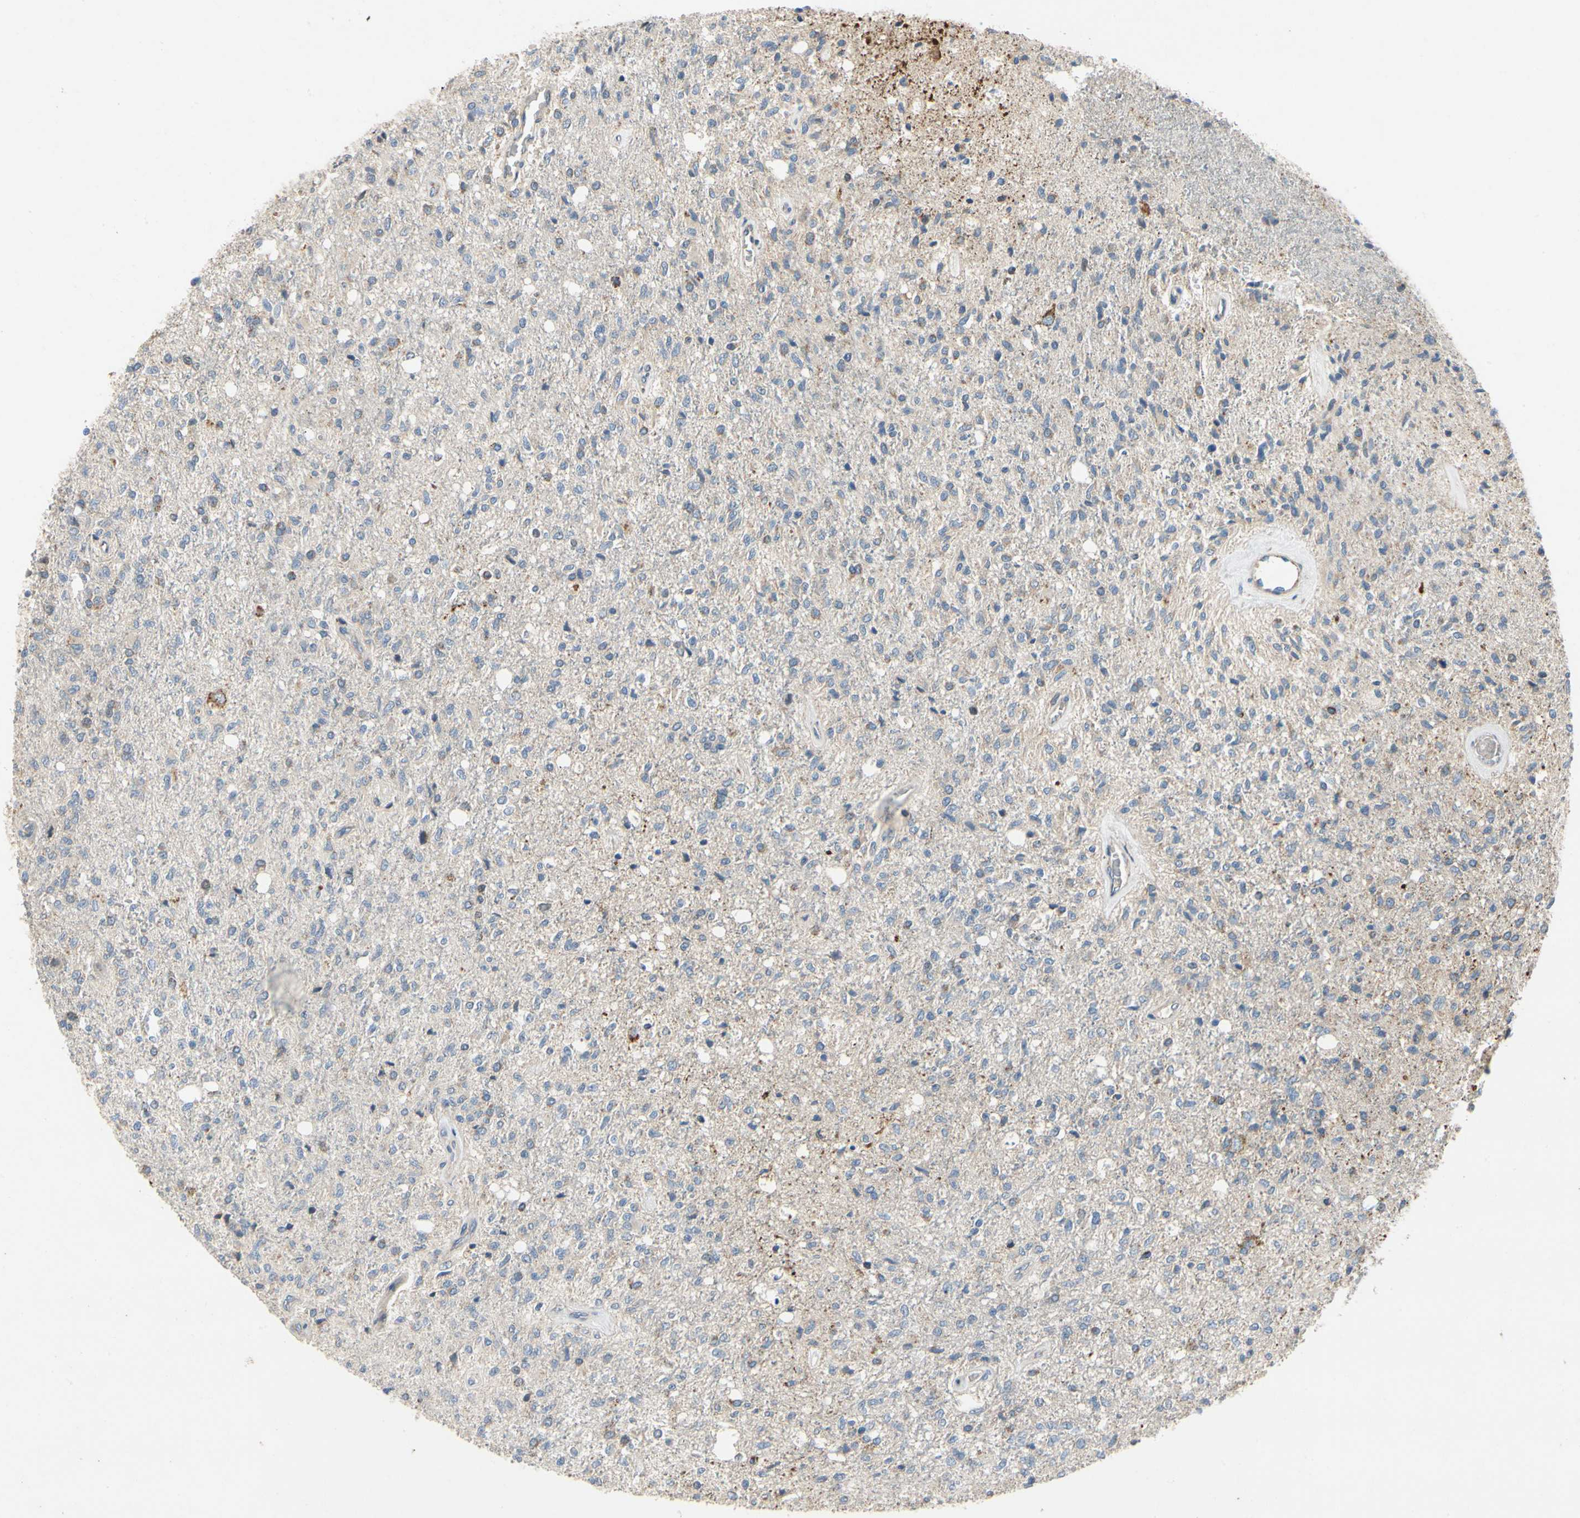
{"staining": {"intensity": "negative", "quantity": "none", "location": "none"}, "tissue": "glioma", "cell_type": "Tumor cells", "image_type": "cancer", "snomed": [{"axis": "morphology", "description": "Normal tissue, NOS"}, {"axis": "morphology", "description": "Glioma, malignant, High grade"}, {"axis": "topography", "description": "Cerebral cortex"}], "caption": "Immunohistochemical staining of high-grade glioma (malignant) demonstrates no significant positivity in tumor cells.", "gene": "KLHDC8B", "patient": {"sex": "male", "age": 77}}